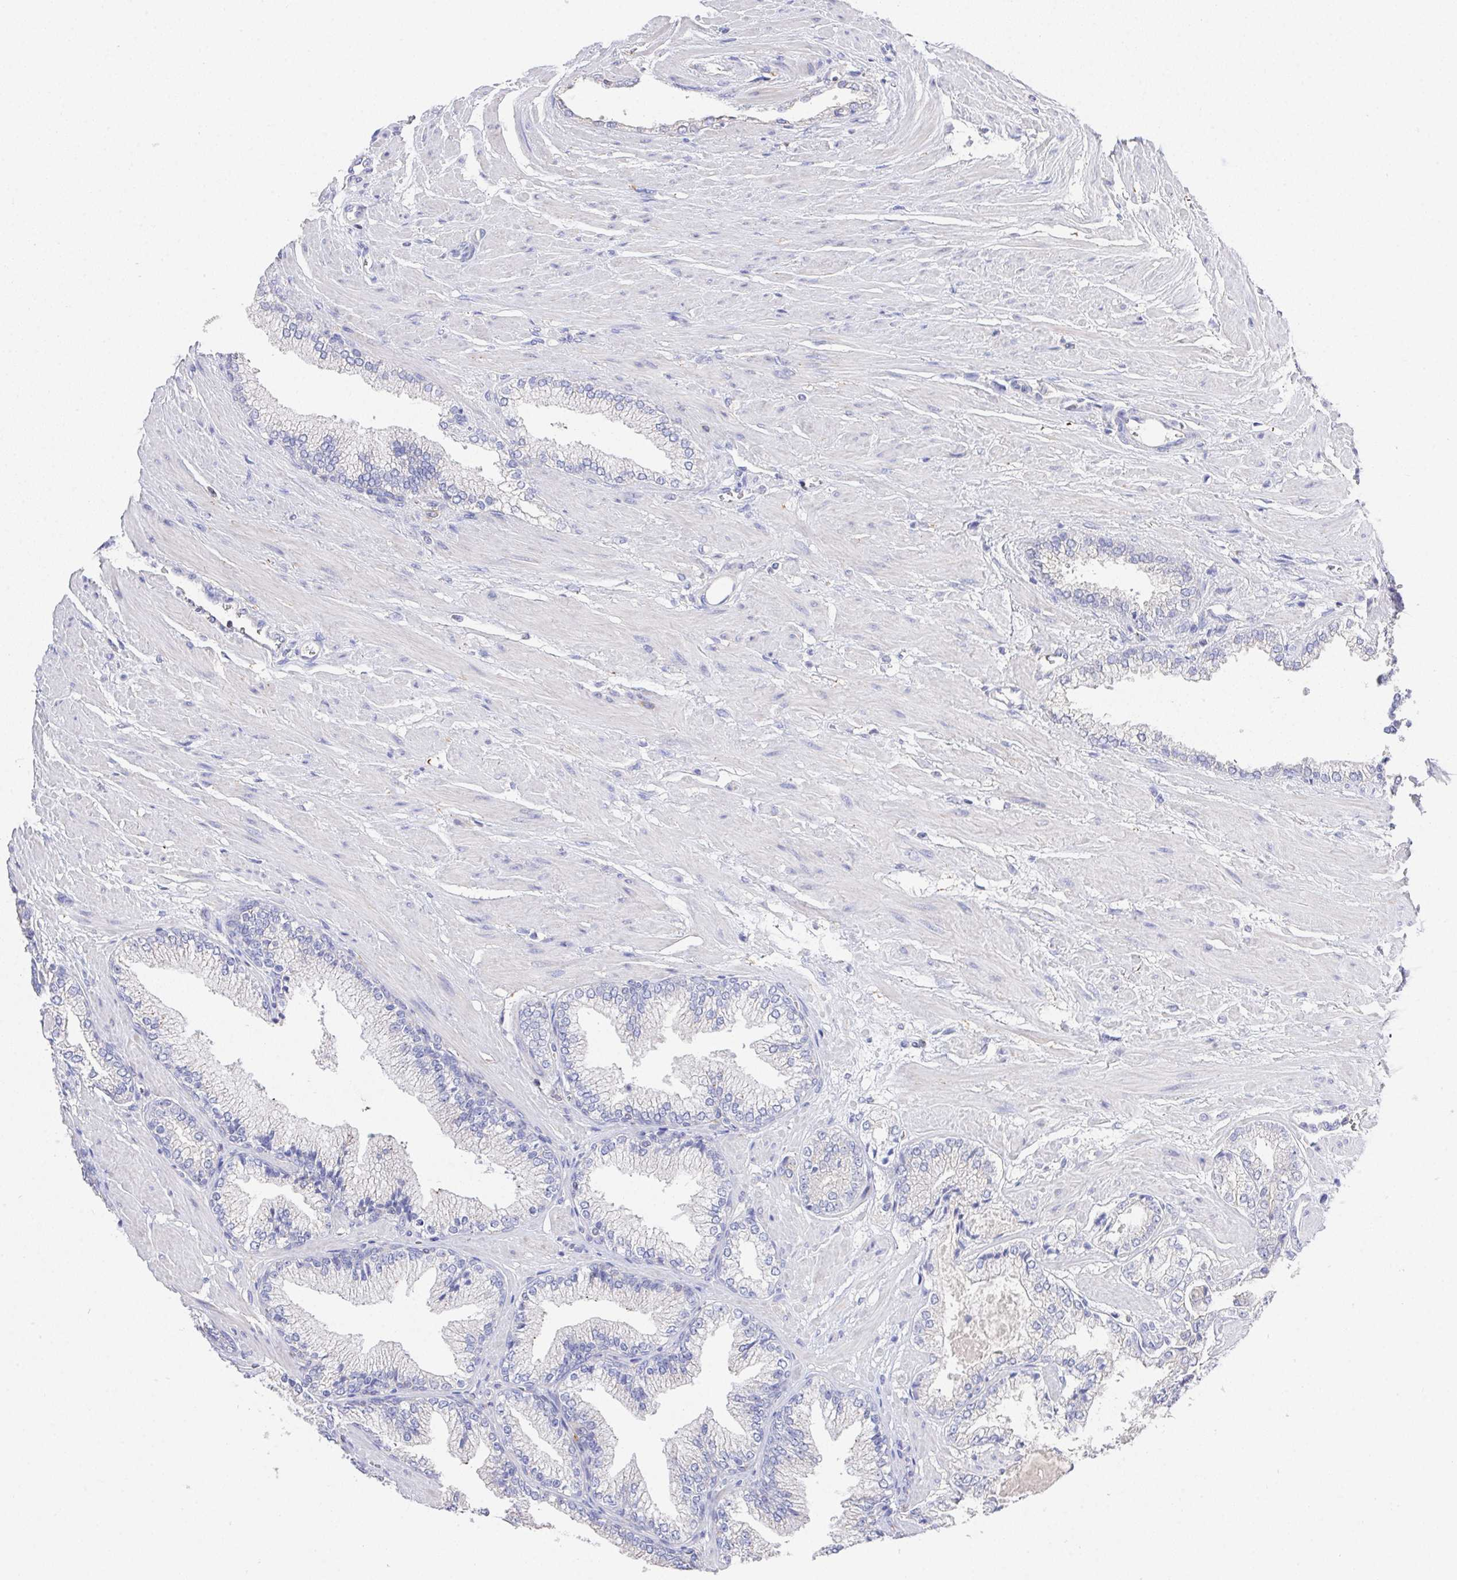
{"staining": {"intensity": "negative", "quantity": "none", "location": "none"}, "tissue": "prostate cancer", "cell_type": "Tumor cells", "image_type": "cancer", "snomed": [{"axis": "morphology", "description": "Adenocarcinoma, High grade"}, {"axis": "topography", "description": "Prostate"}], "caption": "Immunohistochemistry histopathology image of human prostate cancer (high-grade adenocarcinoma) stained for a protein (brown), which demonstrates no staining in tumor cells. (DAB immunohistochemistry visualized using brightfield microscopy, high magnification).", "gene": "PRG3", "patient": {"sex": "male", "age": 64}}